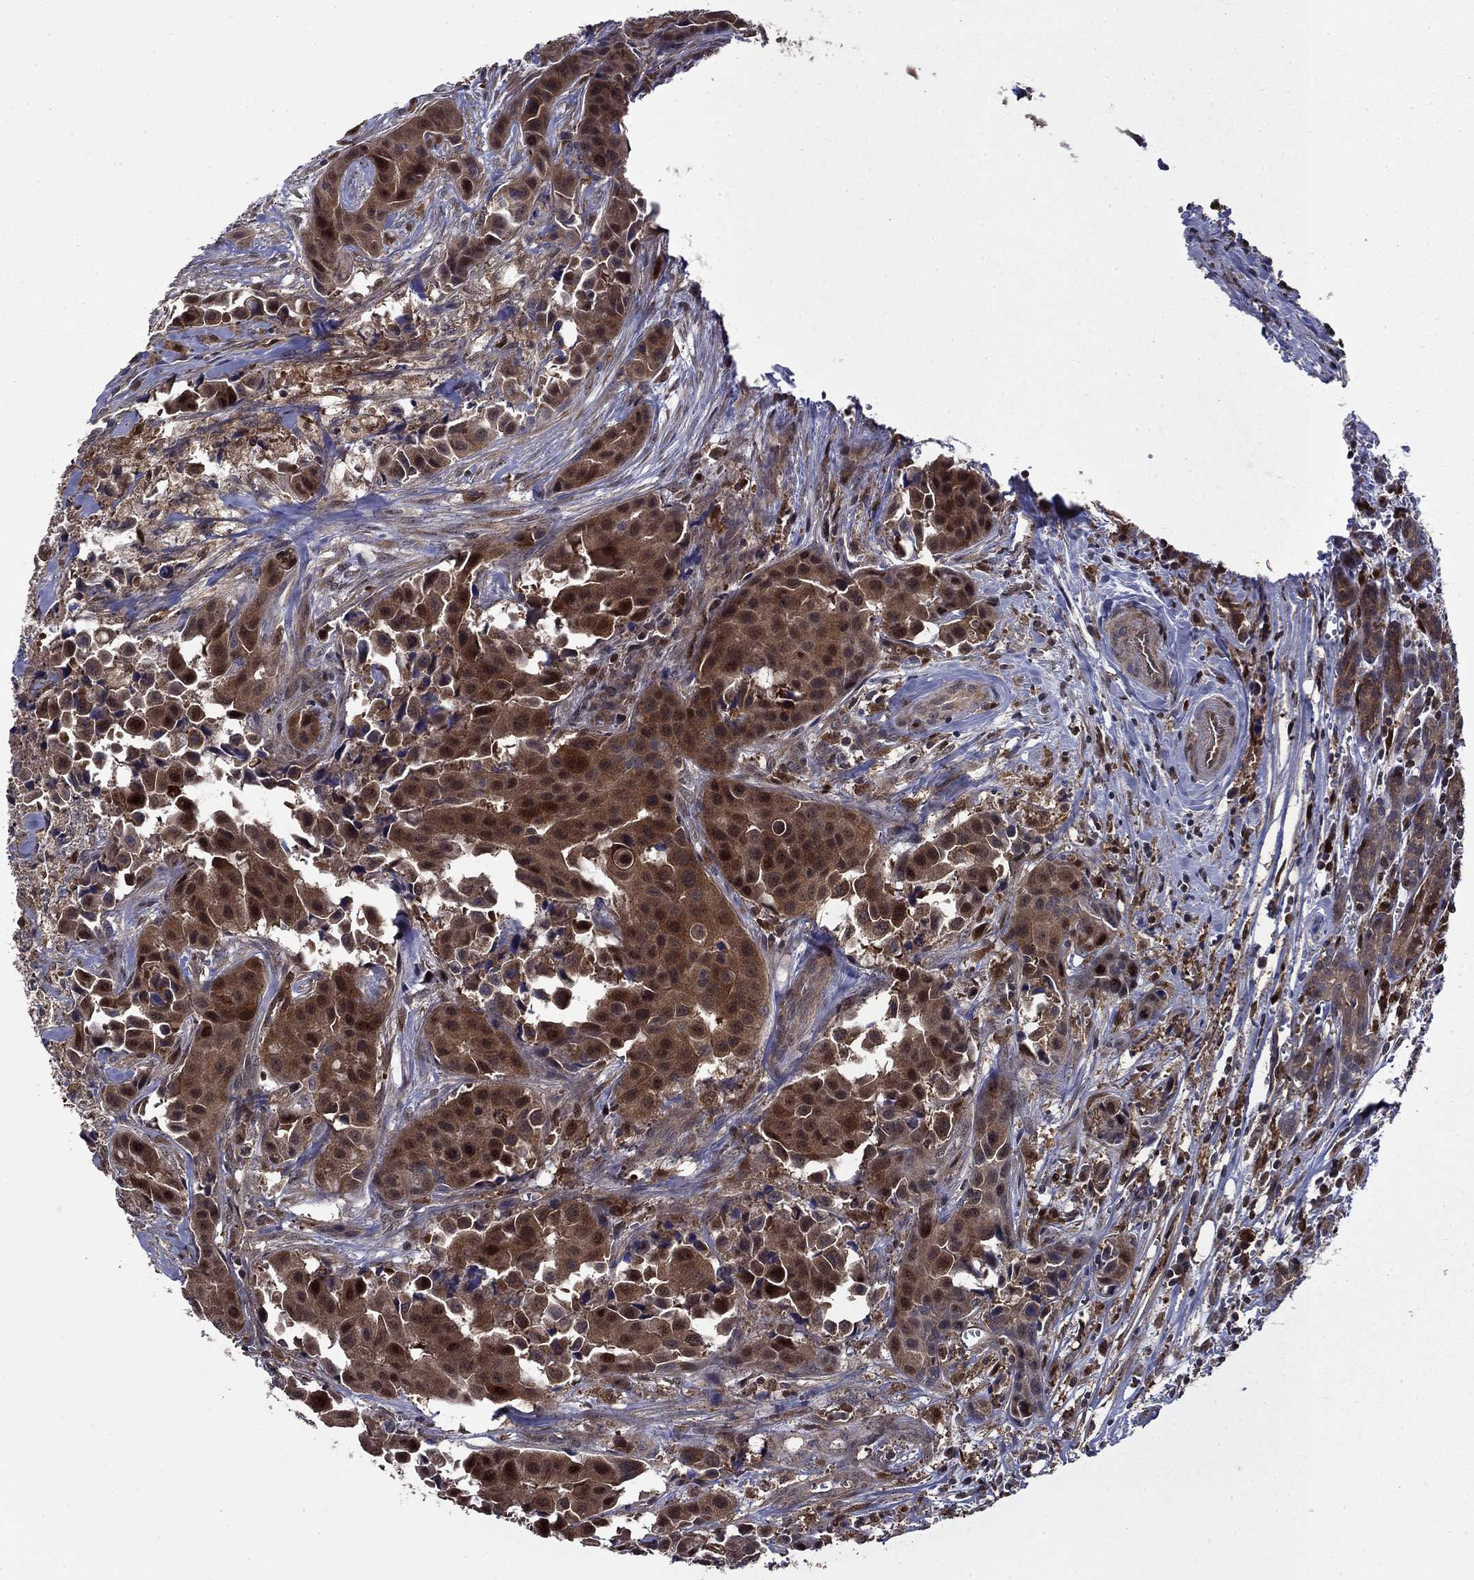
{"staining": {"intensity": "strong", "quantity": "25%-75%", "location": "cytoplasmic/membranous"}, "tissue": "head and neck cancer", "cell_type": "Tumor cells", "image_type": "cancer", "snomed": [{"axis": "morphology", "description": "Adenocarcinoma, NOS"}, {"axis": "topography", "description": "Head-Neck"}], "caption": "This micrograph exhibits head and neck cancer (adenocarcinoma) stained with immunohistochemistry (IHC) to label a protein in brown. The cytoplasmic/membranous of tumor cells show strong positivity for the protein. Nuclei are counter-stained blue.", "gene": "TPMT", "patient": {"sex": "male", "age": 76}}